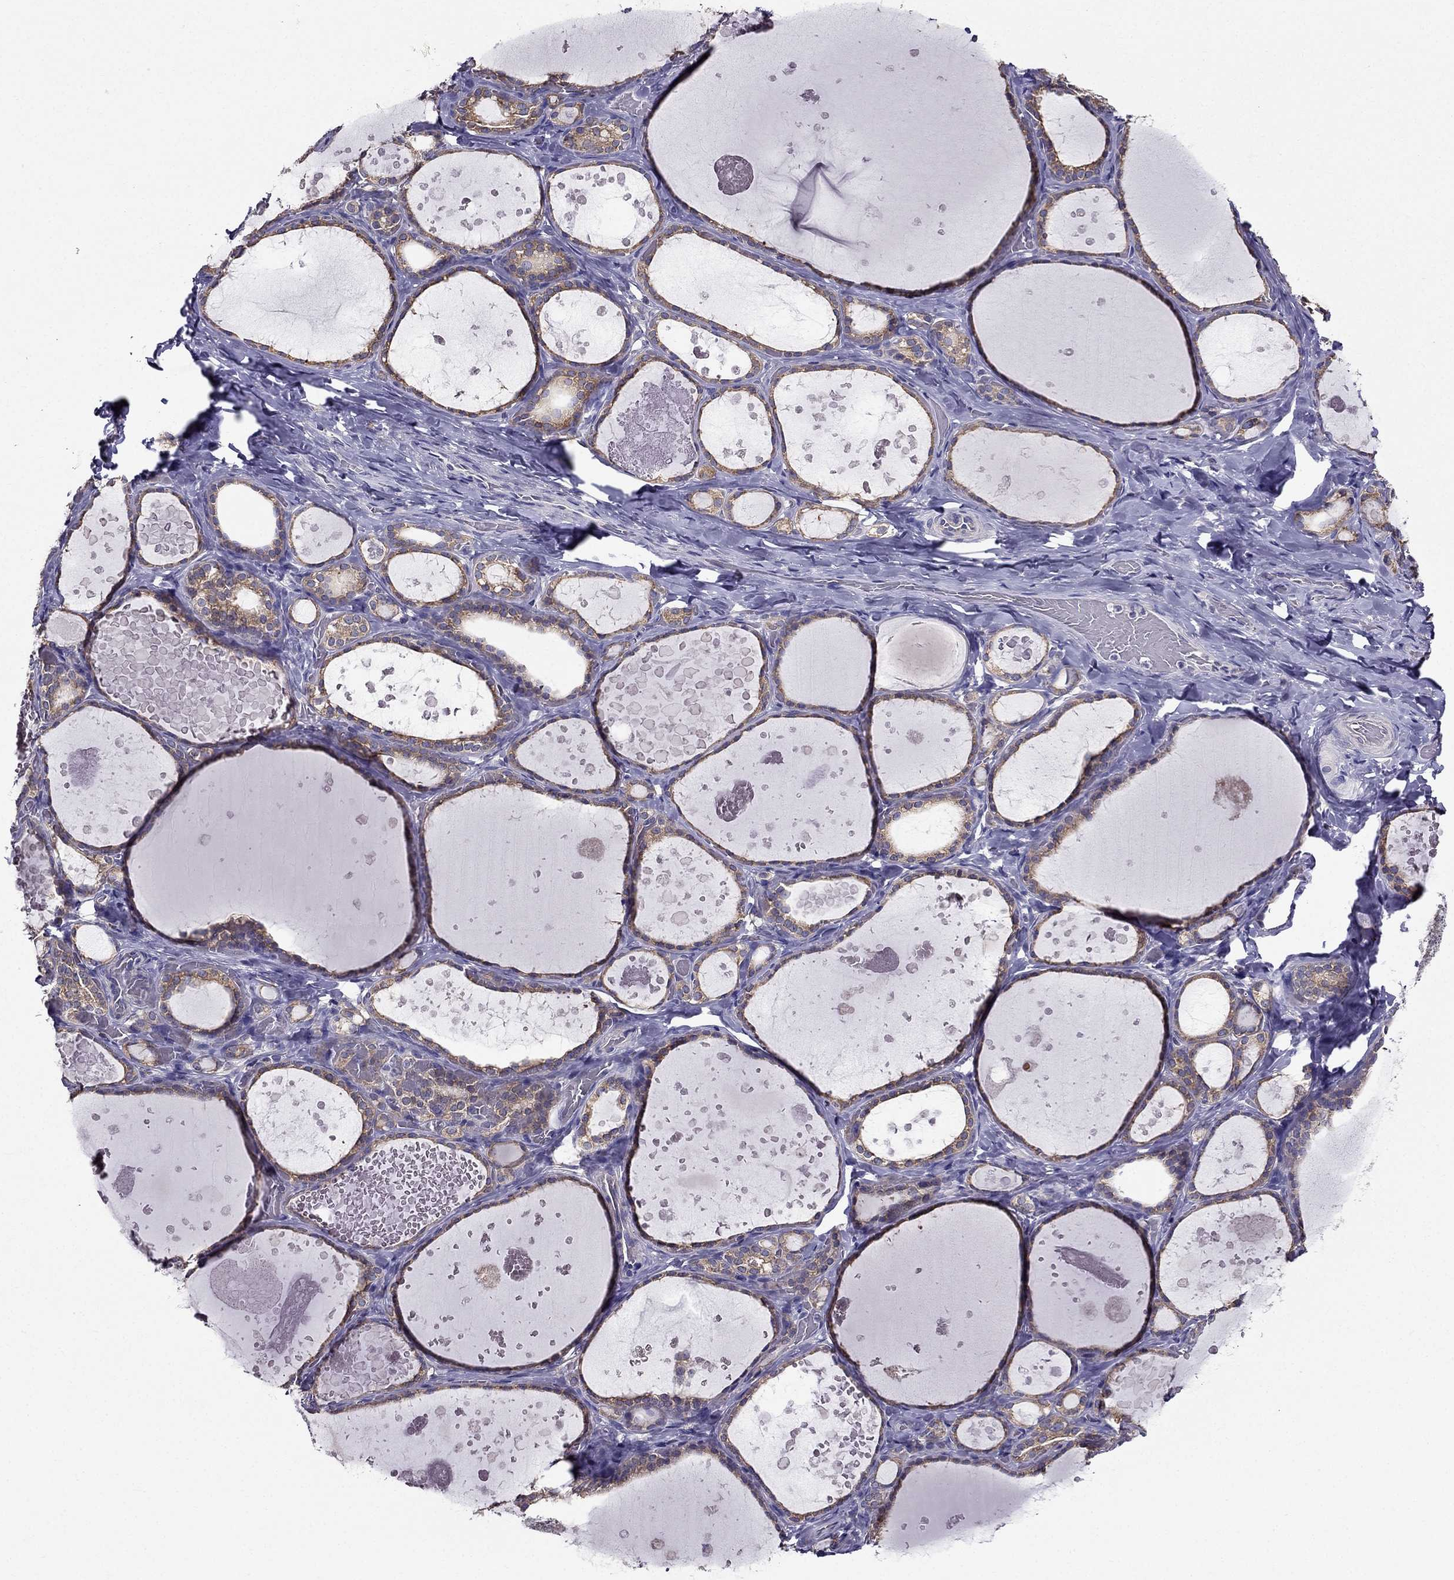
{"staining": {"intensity": "strong", "quantity": "<25%", "location": "cytoplasmic/membranous"}, "tissue": "thyroid gland", "cell_type": "Glandular cells", "image_type": "normal", "snomed": [{"axis": "morphology", "description": "Normal tissue, NOS"}, {"axis": "topography", "description": "Thyroid gland"}], "caption": "Immunohistochemistry image of benign thyroid gland: human thyroid gland stained using IHC displays medium levels of strong protein expression localized specifically in the cytoplasmic/membranous of glandular cells, appearing as a cytoplasmic/membranous brown color.", "gene": "AAK1", "patient": {"sex": "female", "age": 56}}